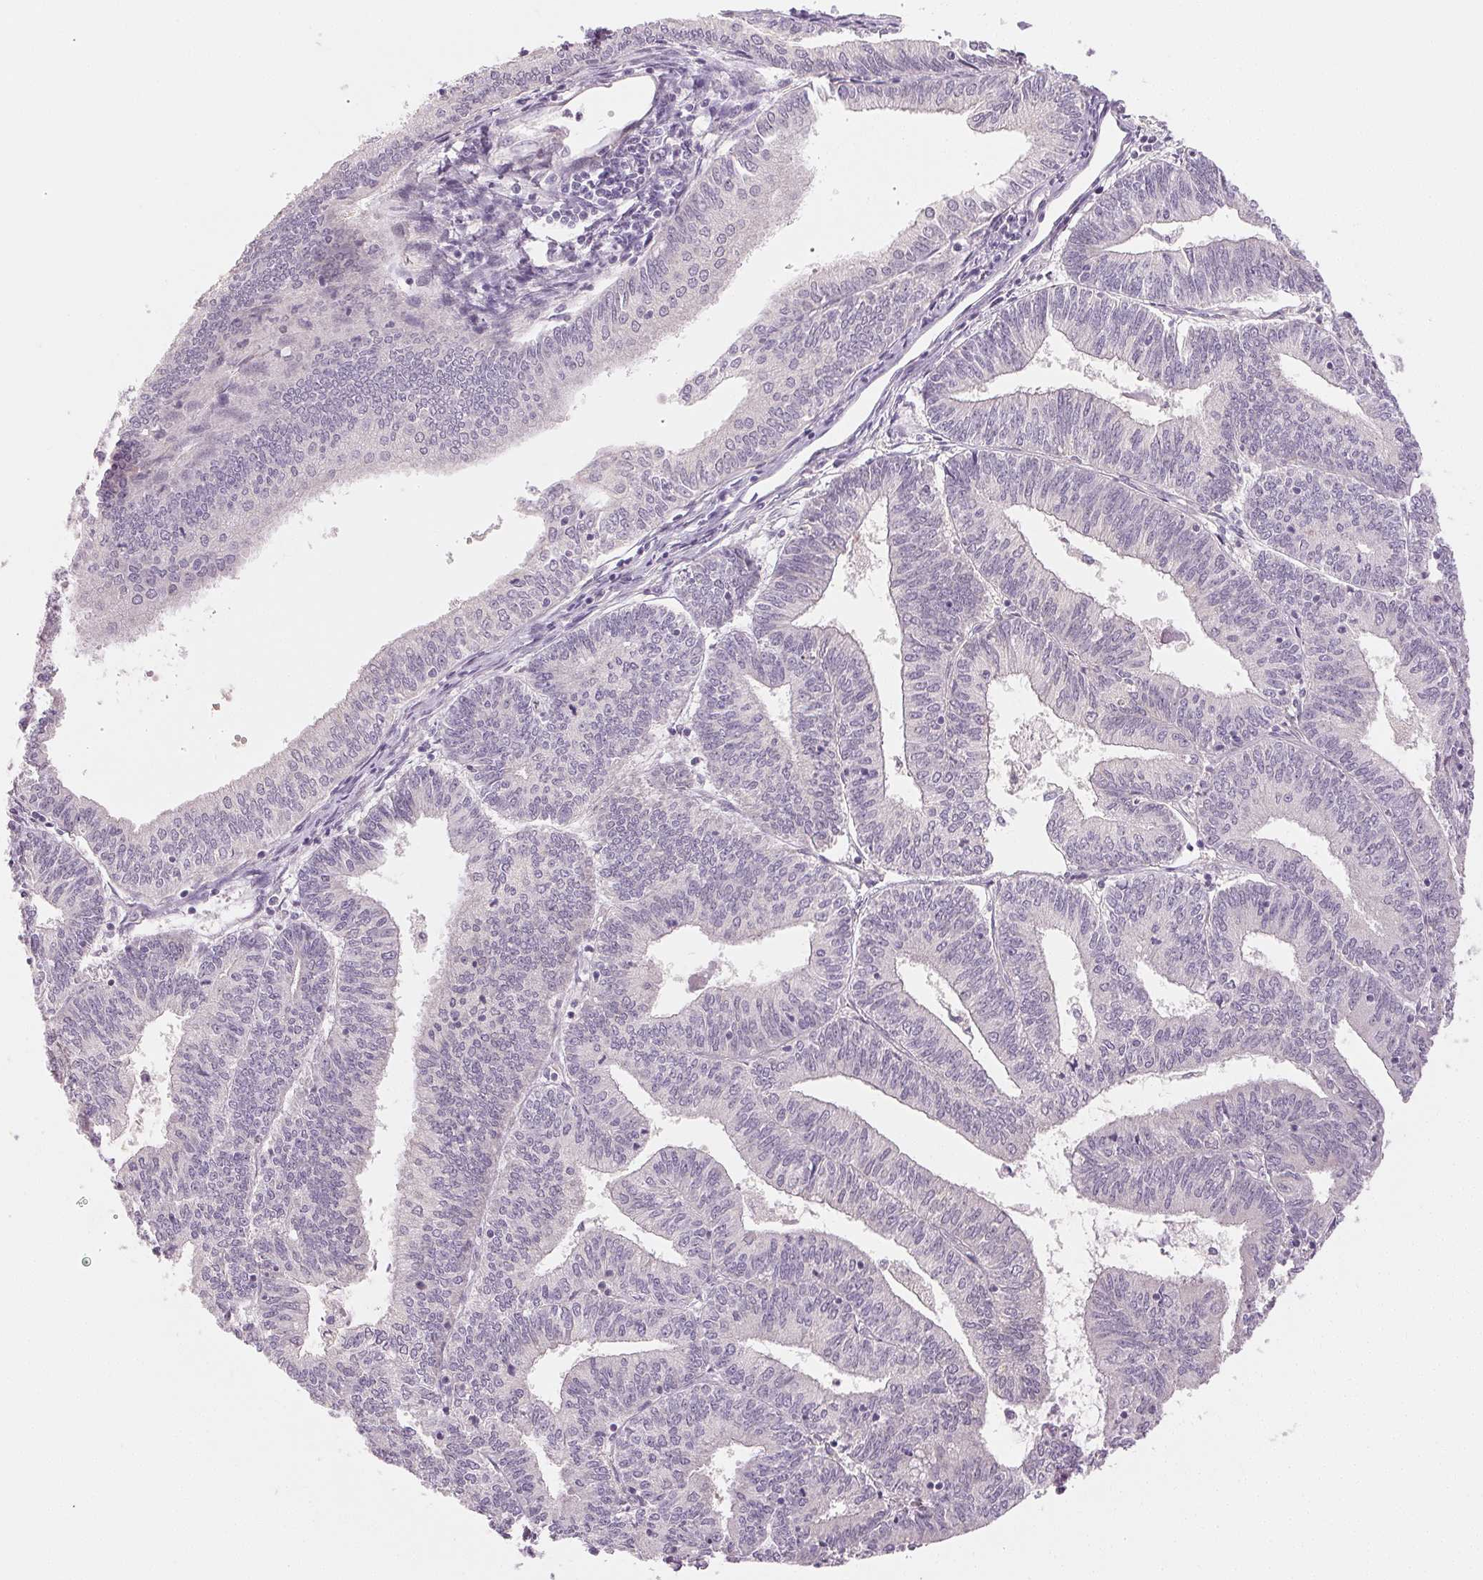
{"staining": {"intensity": "negative", "quantity": "none", "location": "none"}, "tissue": "endometrial cancer", "cell_type": "Tumor cells", "image_type": "cancer", "snomed": [{"axis": "morphology", "description": "Adenocarcinoma, NOS"}, {"axis": "topography", "description": "Endometrium"}], "caption": "Immunohistochemistry image of endometrial cancer (adenocarcinoma) stained for a protein (brown), which displays no staining in tumor cells. (Stains: DAB (3,3'-diaminobenzidine) IHC with hematoxylin counter stain, Microscopy: brightfield microscopy at high magnification).", "gene": "MAP1LC3A", "patient": {"sex": "female", "age": 61}}